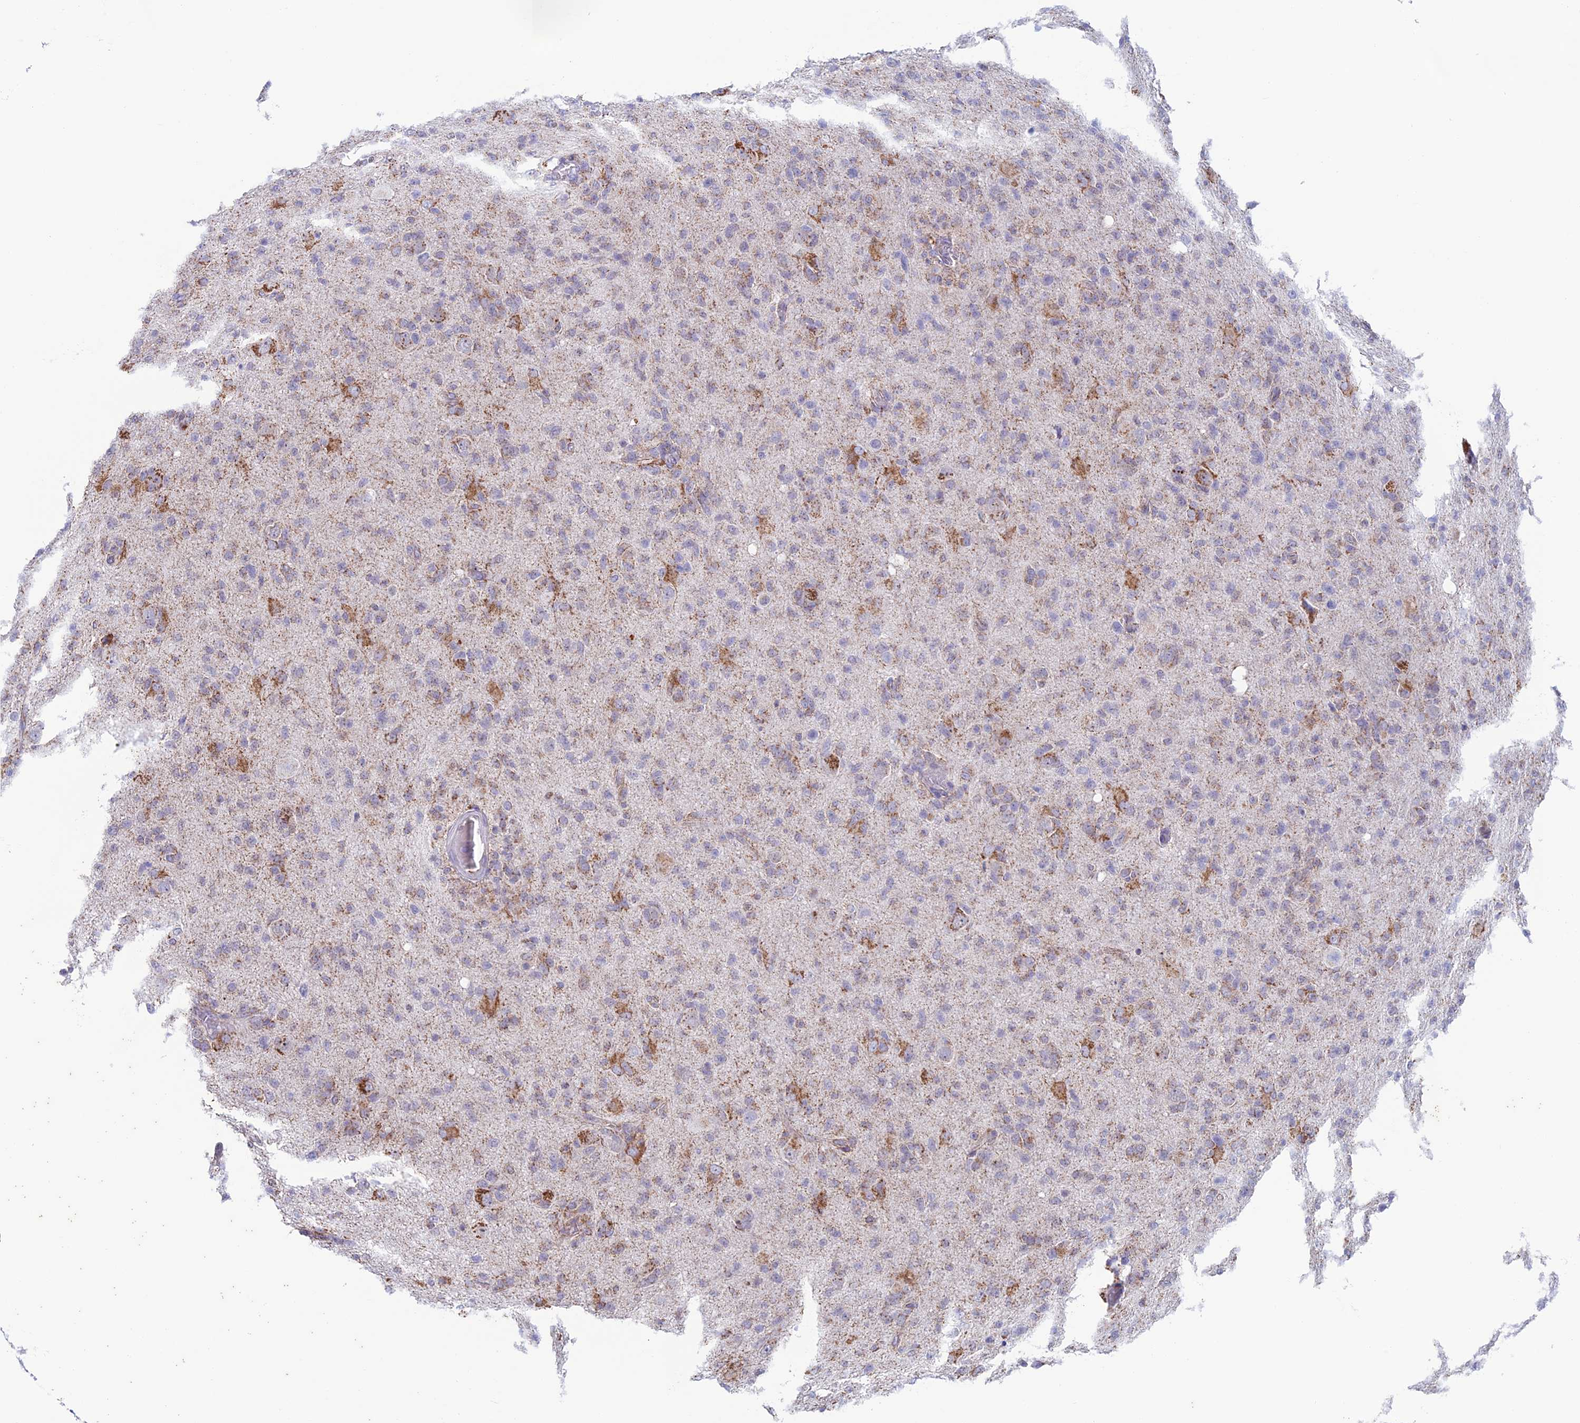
{"staining": {"intensity": "moderate", "quantity": "<25%", "location": "cytoplasmic/membranous"}, "tissue": "glioma", "cell_type": "Tumor cells", "image_type": "cancer", "snomed": [{"axis": "morphology", "description": "Glioma, malignant, High grade"}, {"axis": "topography", "description": "Brain"}], "caption": "Human glioma stained with a protein marker displays moderate staining in tumor cells.", "gene": "ZNG1B", "patient": {"sex": "female", "age": 57}}